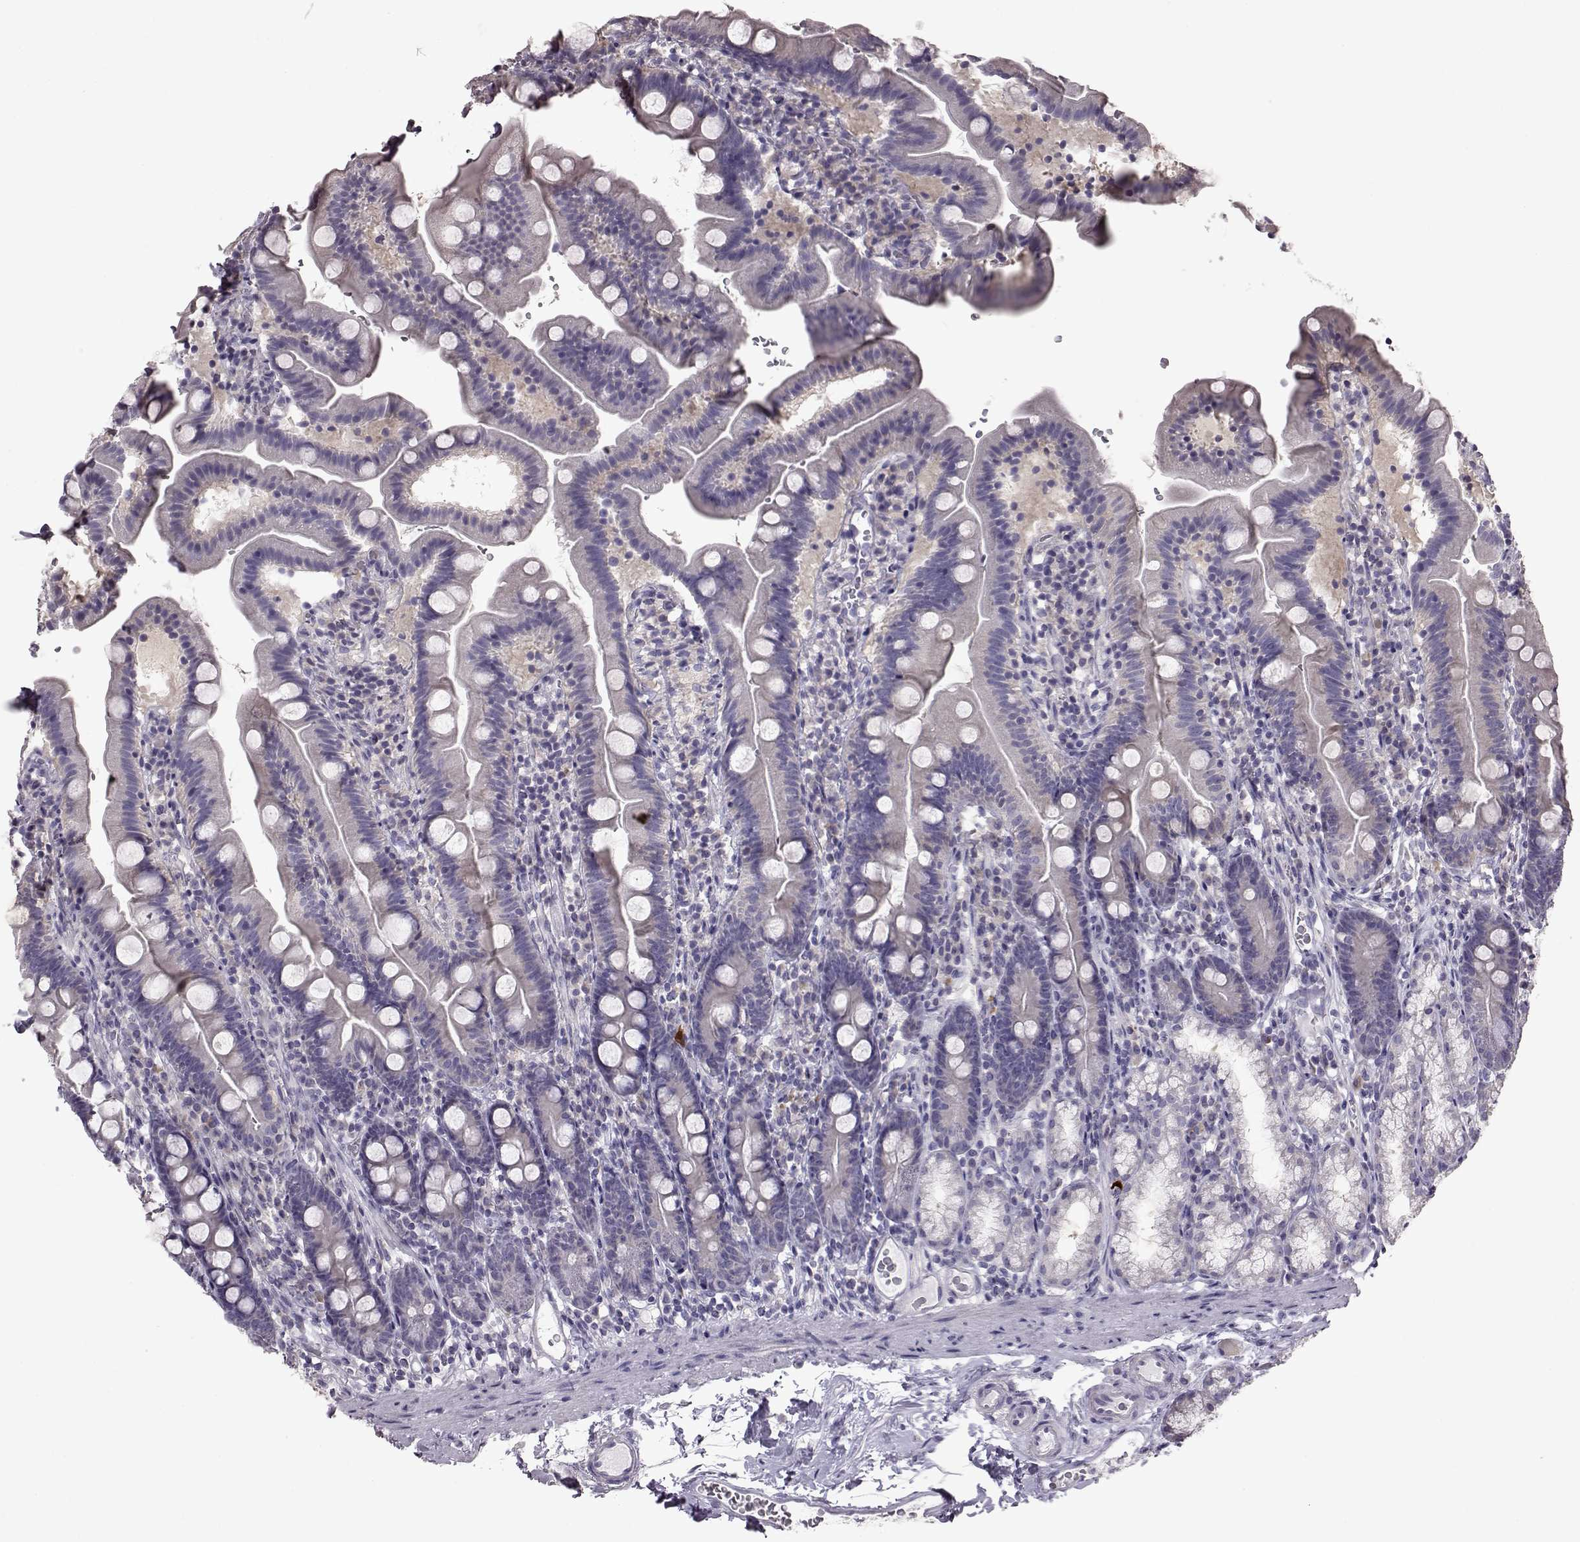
{"staining": {"intensity": "negative", "quantity": "none", "location": "none"}, "tissue": "duodenum", "cell_type": "Glandular cells", "image_type": "normal", "snomed": [{"axis": "morphology", "description": "Normal tissue, NOS"}, {"axis": "topography", "description": "Duodenum"}], "caption": "There is no significant staining in glandular cells of duodenum. (DAB (3,3'-diaminobenzidine) immunohistochemistry (IHC) visualized using brightfield microscopy, high magnification).", "gene": "ADGRG2", "patient": {"sex": "female", "age": 67}}